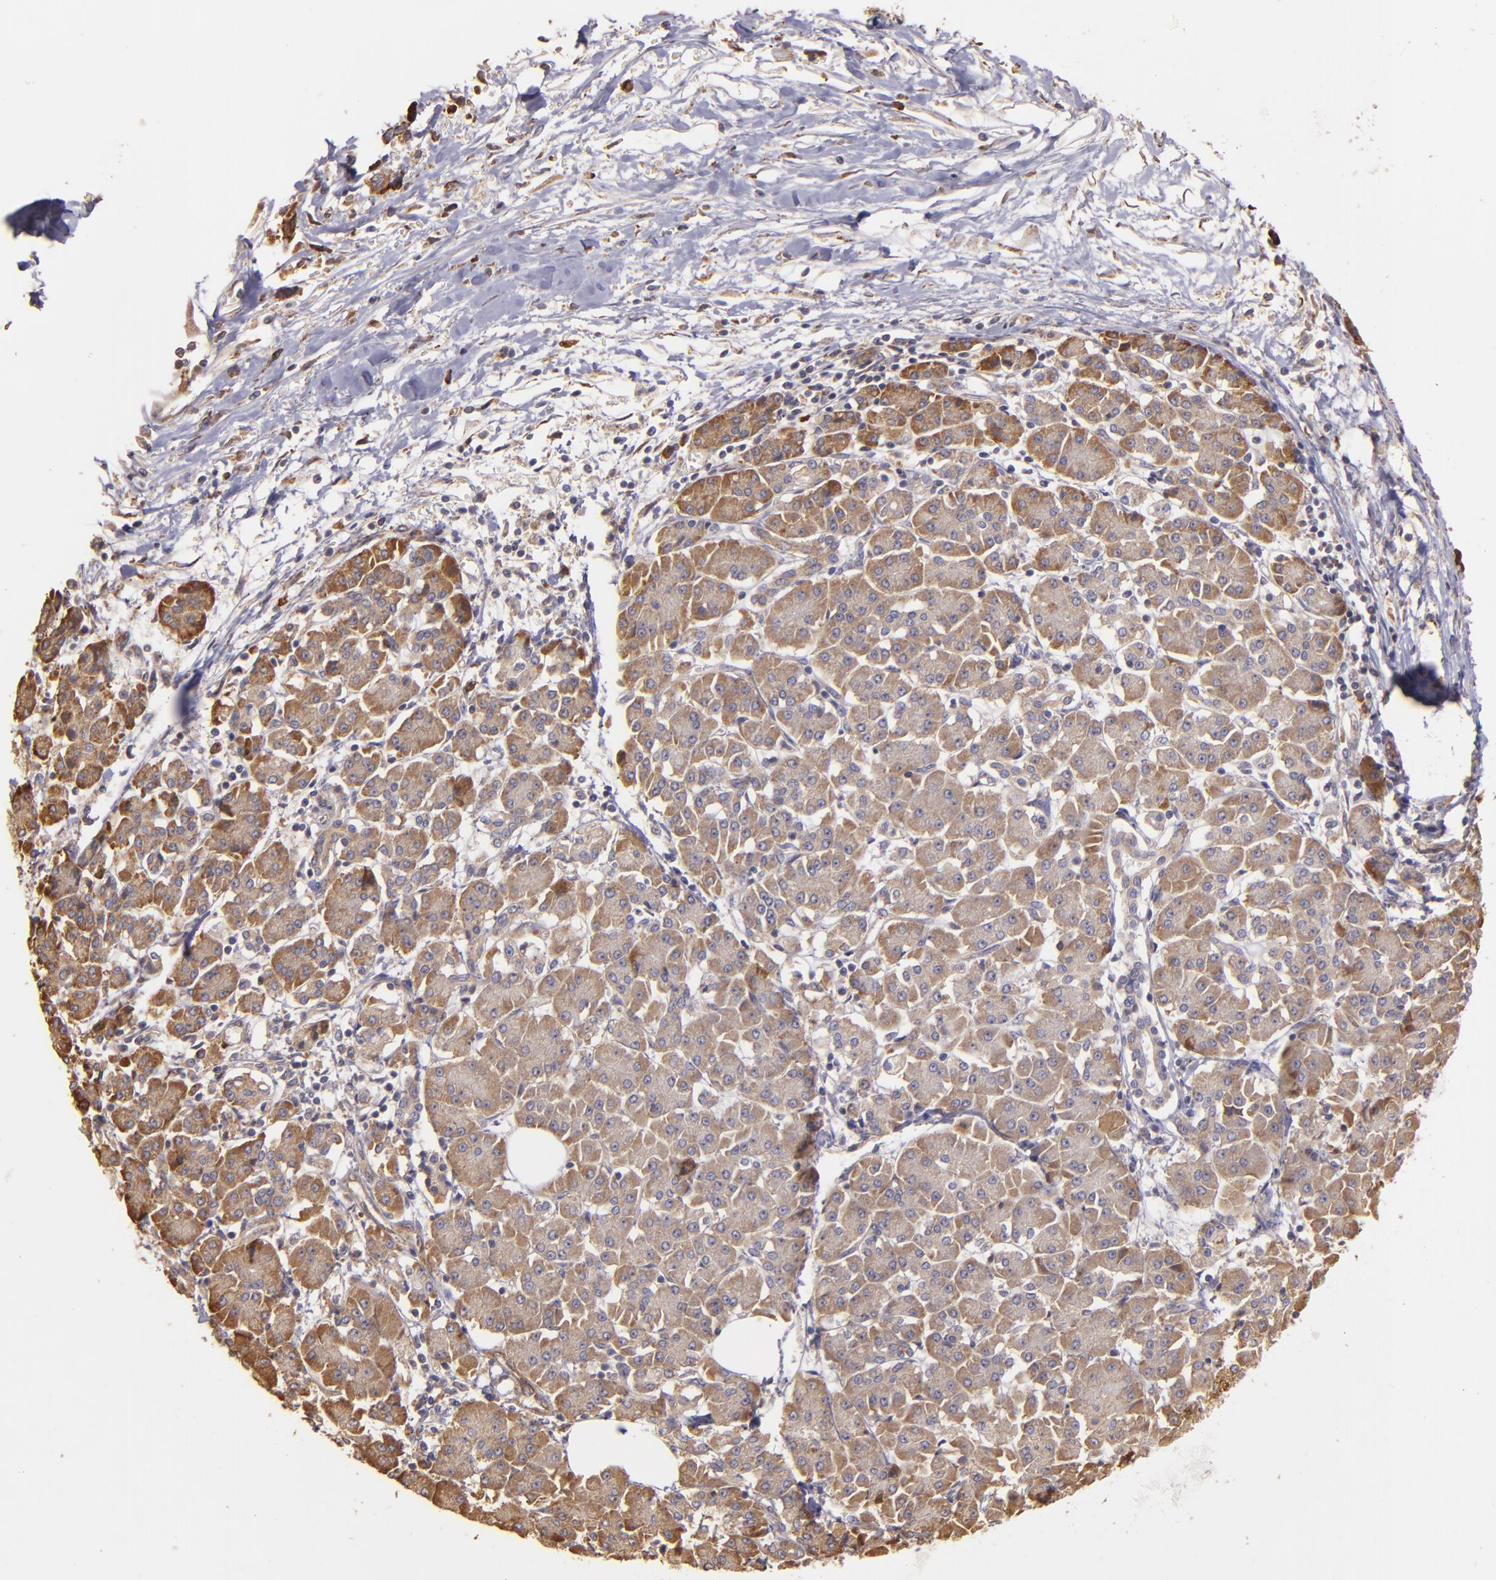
{"staining": {"intensity": "strong", "quantity": ">75%", "location": "cytoplasmic/membranous"}, "tissue": "pancreatic cancer", "cell_type": "Tumor cells", "image_type": "cancer", "snomed": [{"axis": "morphology", "description": "Adenocarcinoma, NOS"}, {"axis": "topography", "description": "Pancreas"}], "caption": "There is high levels of strong cytoplasmic/membranous staining in tumor cells of pancreatic cancer, as demonstrated by immunohistochemical staining (brown color).", "gene": "ECE1", "patient": {"sex": "female", "age": 57}}